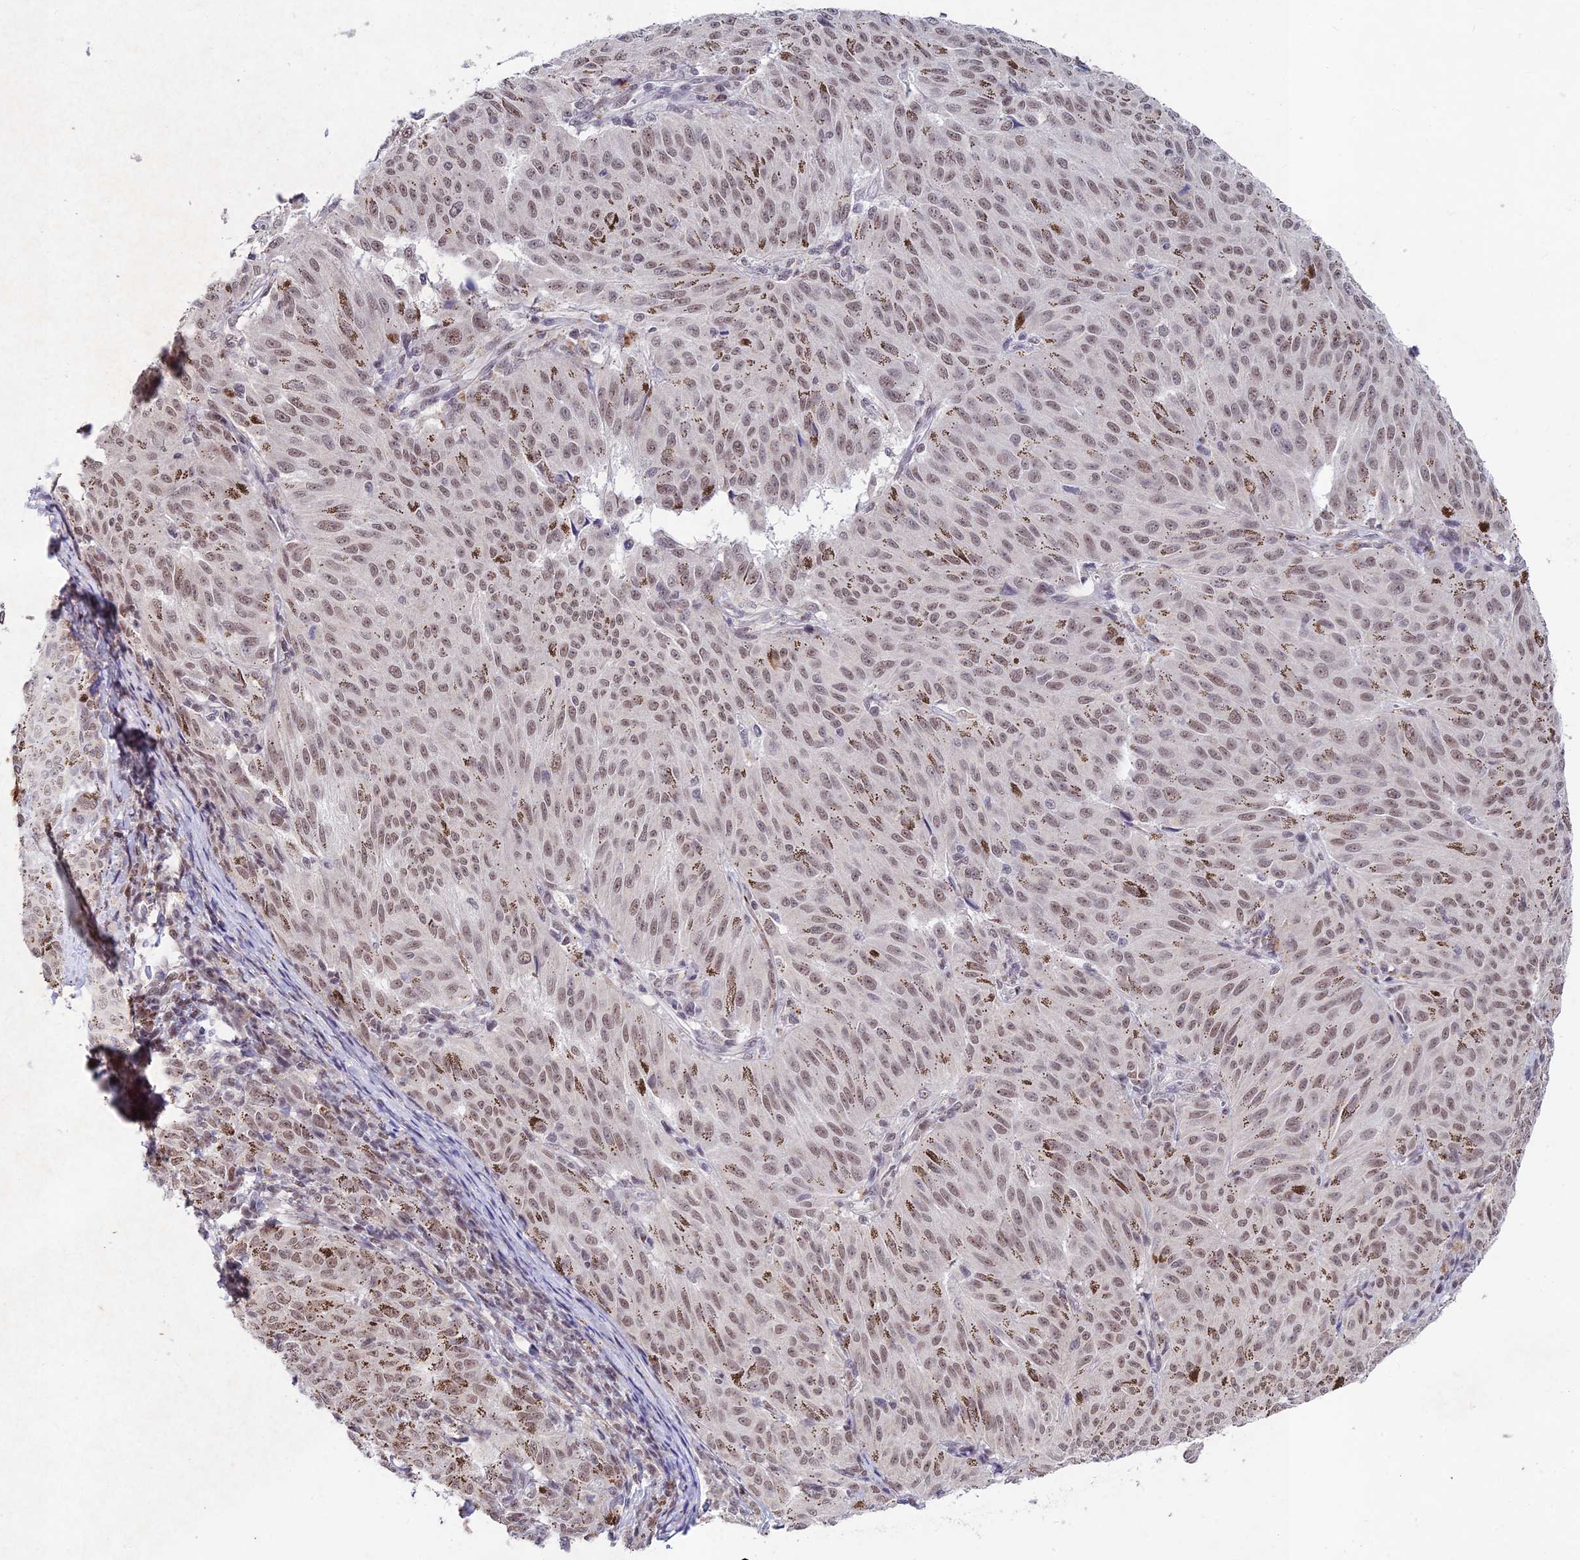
{"staining": {"intensity": "weak", "quantity": ">75%", "location": "nuclear"}, "tissue": "melanoma", "cell_type": "Tumor cells", "image_type": "cancer", "snomed": [{"axis": "morphology", "description": "Malignant melanoma, NOS"}, {"axis": "topography", "description": "Skin"}], "caption": "A micrograph of melanoma stained for a protein shows weak nuclear brown staining in tumor cells. (Stains: DAB in brown, nuclei in blue, Microscopy: brightfield microscopy at high magnification).", "gene": "RAVER1", "patient": {"sex": "female", "age": 72}}